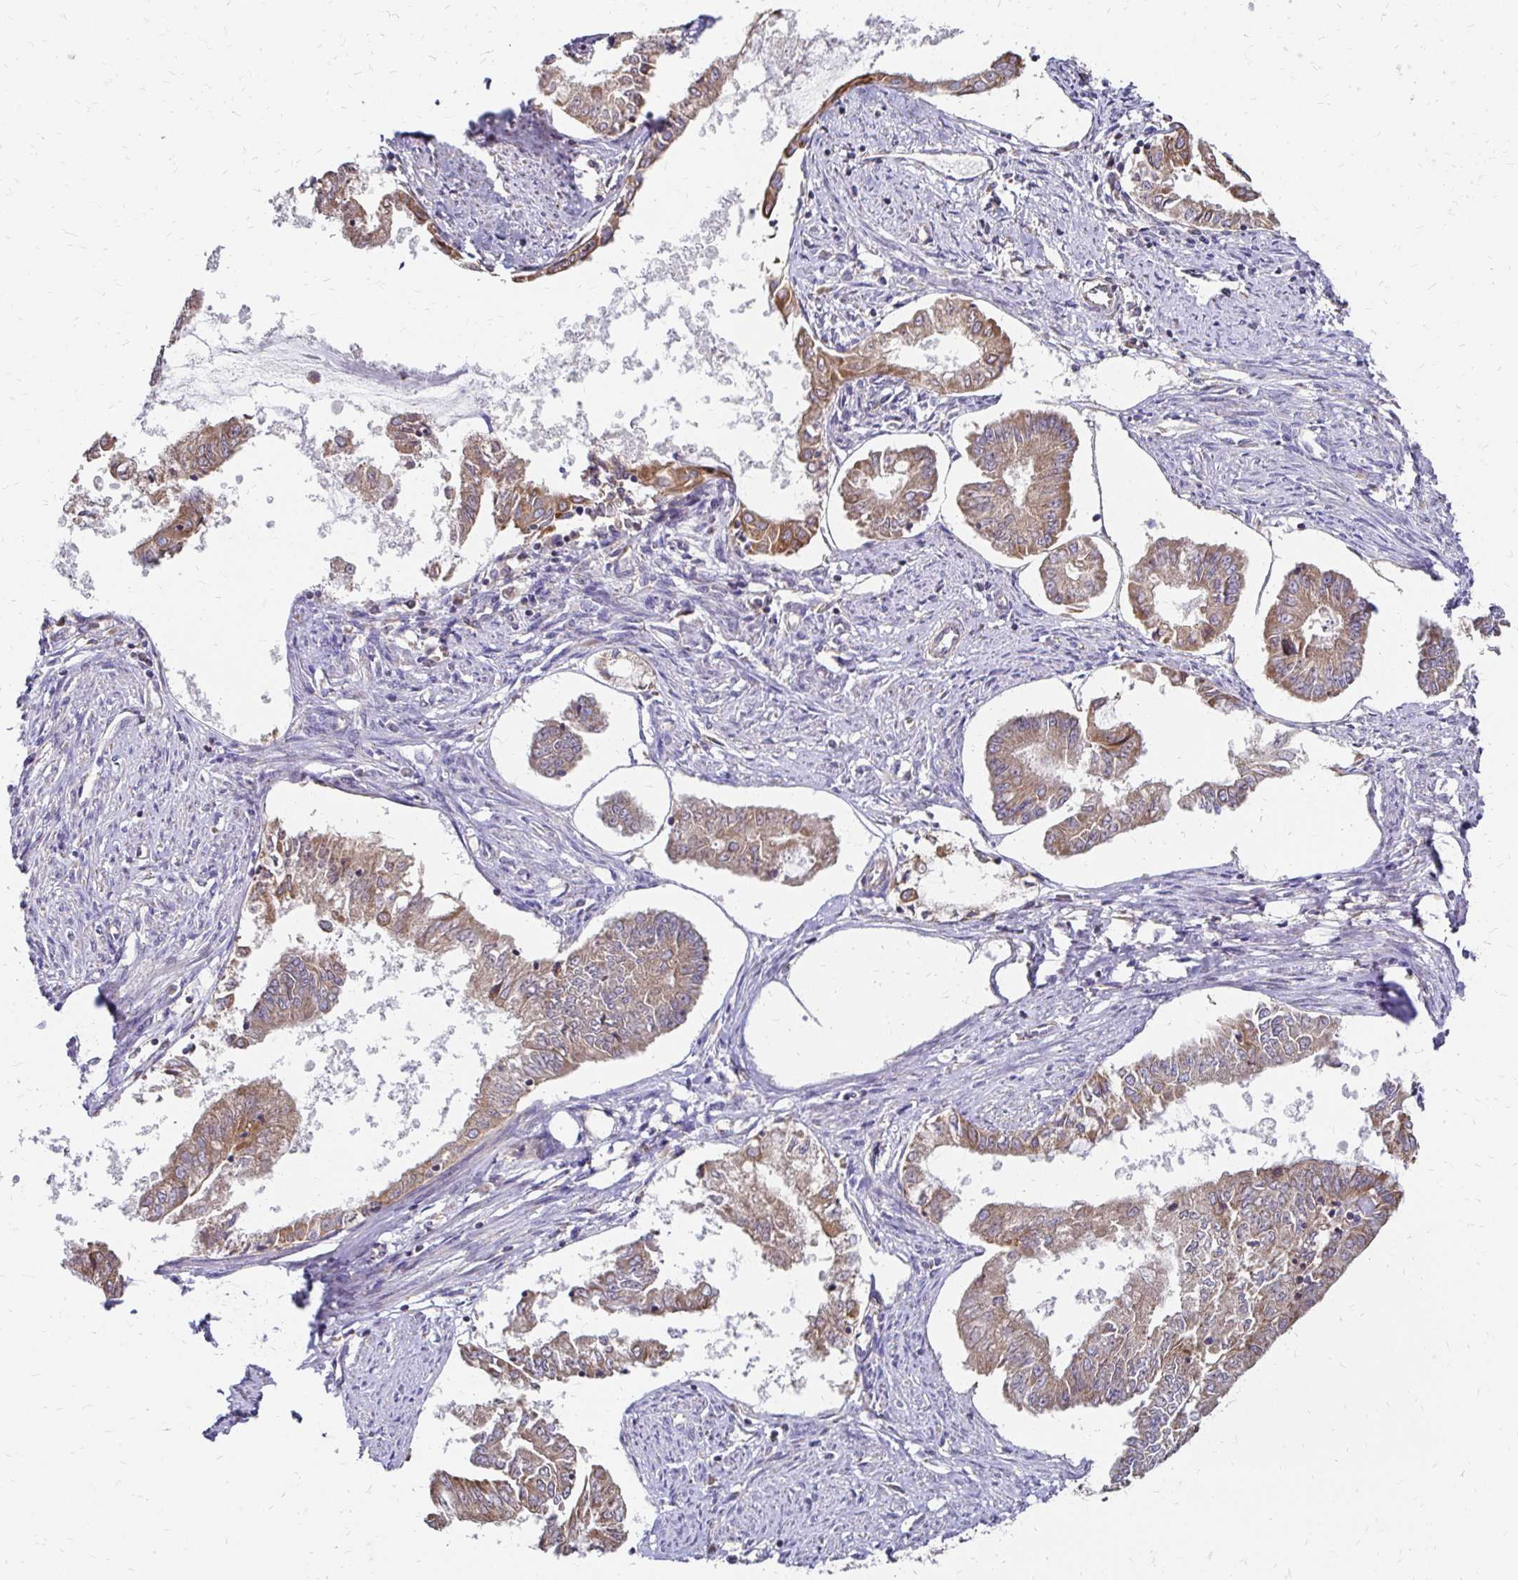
{"staining": {"intensity": "moderate", "quantity": ">75%", "location": "cytoplasmic/membranous"}, "tissue": "endometrial cancer", "cell_type": "Tumor cells", "image_type": "cancer", "snomed": [{"axis": "morphology", "description": "Adenocarcinoma, NOS"}, {"axis": "topography", "description": "Endometrium"}], "caption": "Immunohistochemistry image of human adenocarcinoma (endometrial) stained for a protein (brown), which shows medium levels of moderate cytoplasmic/membranous expression in approximately >75% of tumor cells.", "gene": "ZW10", "patient": {"sex": "female", "age": 76}}